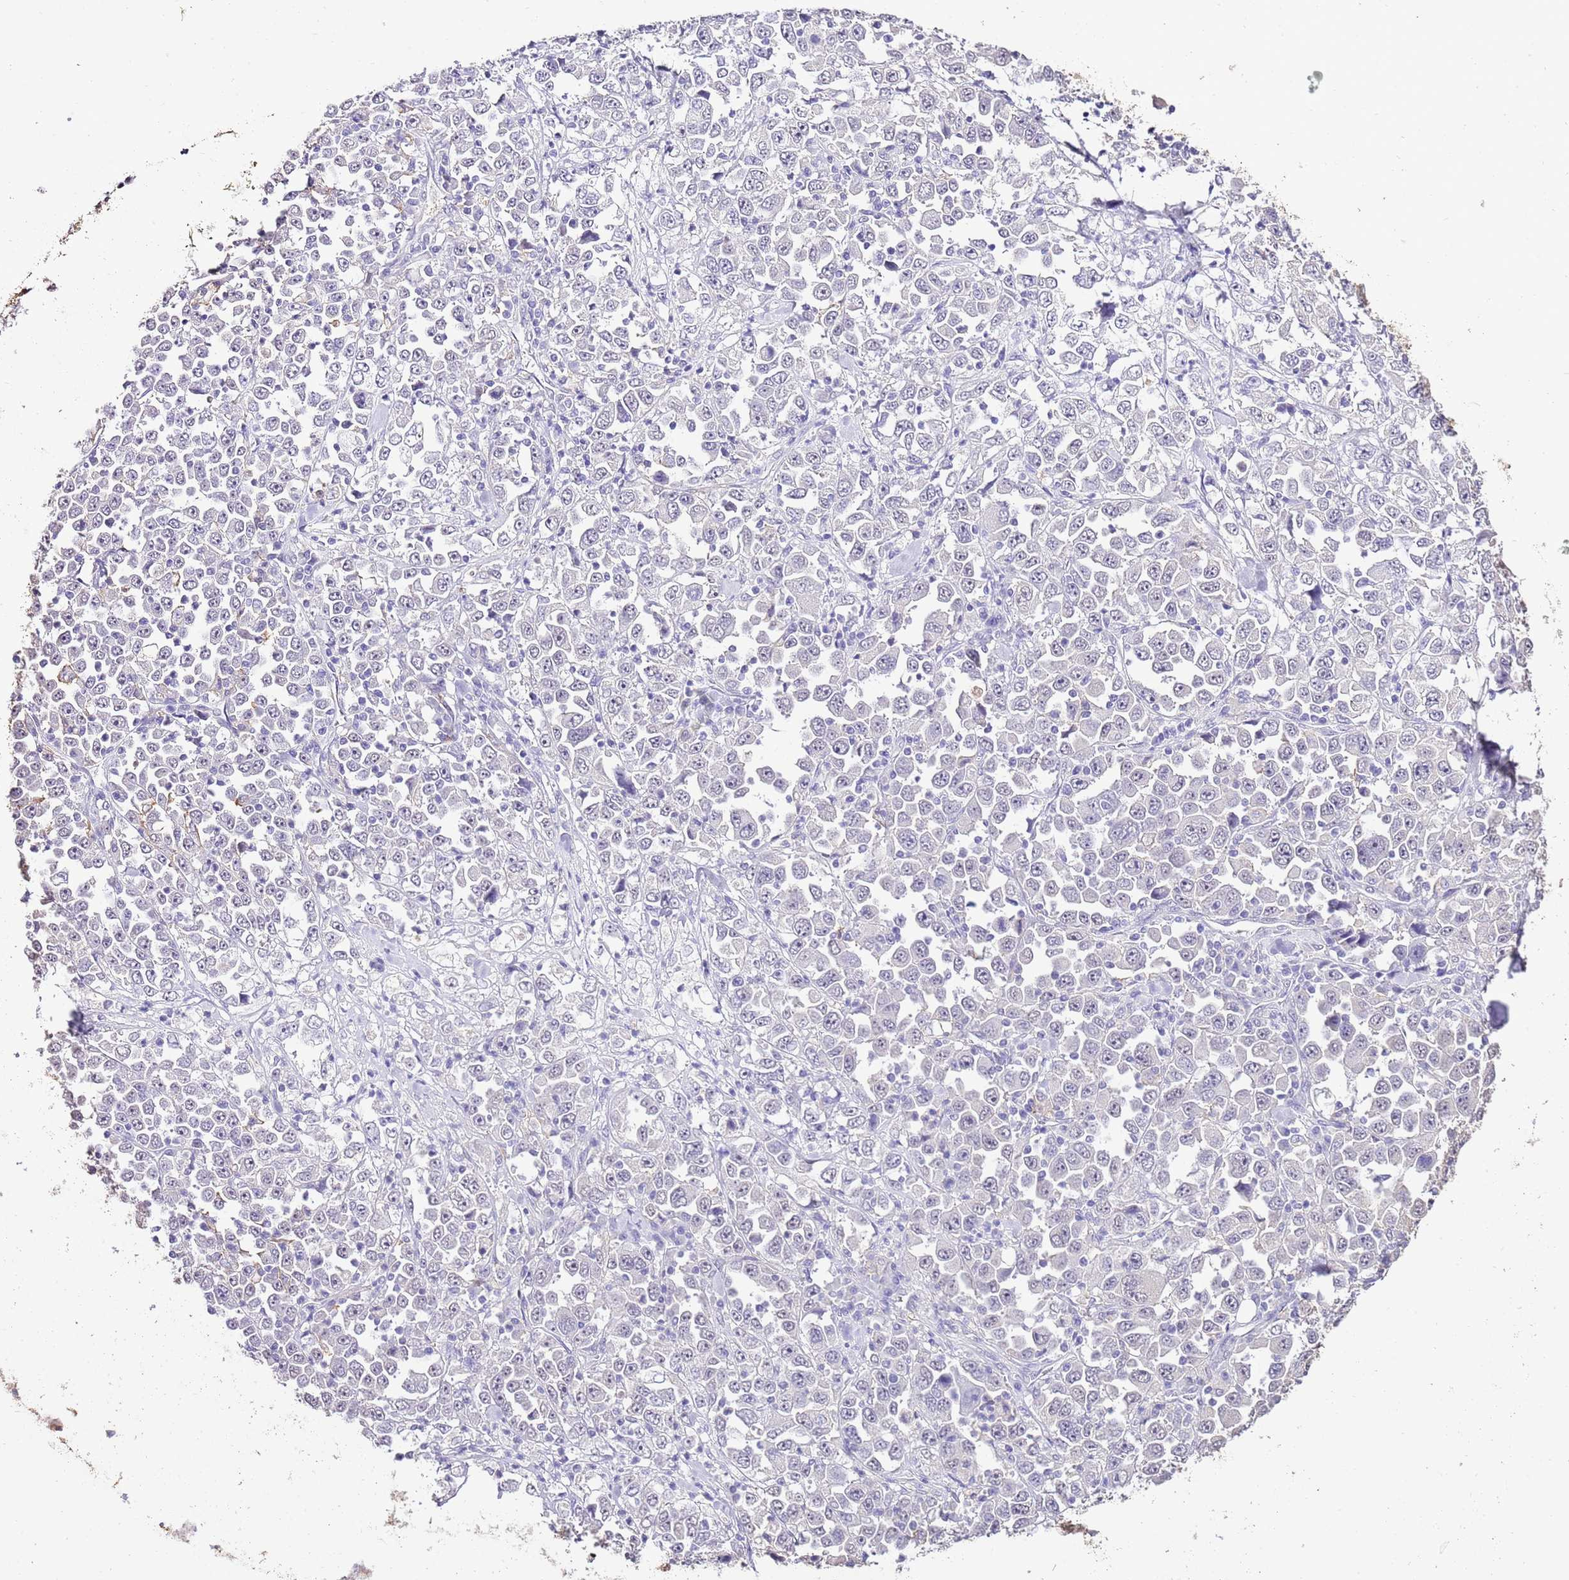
{"staining": {"intensity": "negative", "quantity": "none", "location": "none"}, "tissue": "stomach cancer", "cell_type": "Tumor cells", "image_type": "cancer", "snomed": [{"axis": "morphology", "description": "Normal tissue, NOS"}, {"axis": "morphology", "description": "Adenocarcinoma, NOS"}, {"axis": "topography", "description": "Stomach, upper"}, {"axis": "topography", "description": "Stomach"}], "caption": "There is no significant staining in tumor cells of stomach cancer (adenocarcinoma).", "gene": "IZUMO4", "patient": {"sex": "male", "age": 59}}